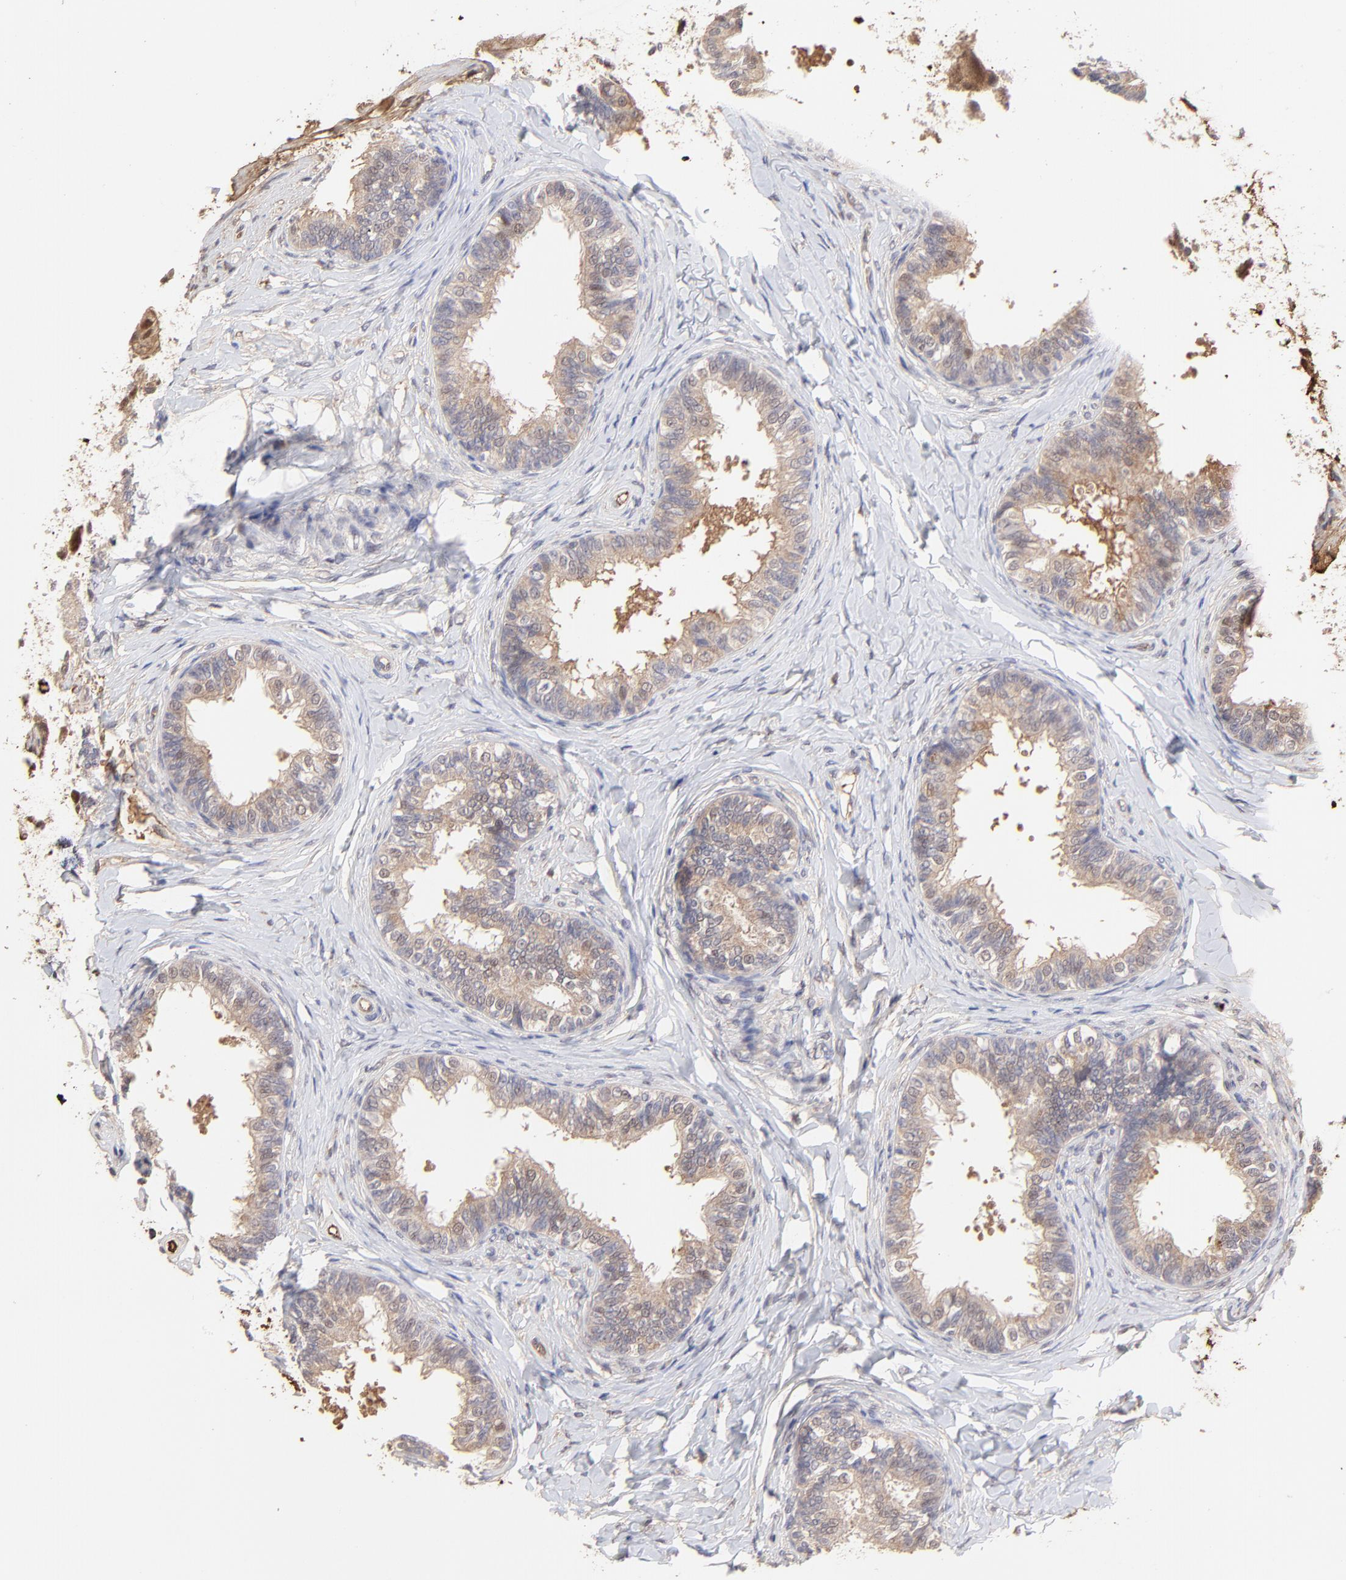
{"staining": {"intensity": "moderate", "quantity": ">75%", "location": "cytoplasmic/membranous,nuclear"}, "tissue": "epididymis", "cell_type": "Glandular cells", "image_type": "normal", "snomed": [{"axis": "morphology", "description": "Normal tissue, NOS"}, {"axis": "topography", "description": "Epididymis"}], "caption": "Immunohistochemistry (IHC) image of normal epididymis: epididymis stained using IHC displays medium levels of moderate protein expression localized specifically in the cytoplasmic/membranous,nuclear of glandular cells, appearing as a cytoplasmic/membranous,nuclear brown color.", "gene": "PSMD14", "patient": {"sex": "male", "age": 26}}